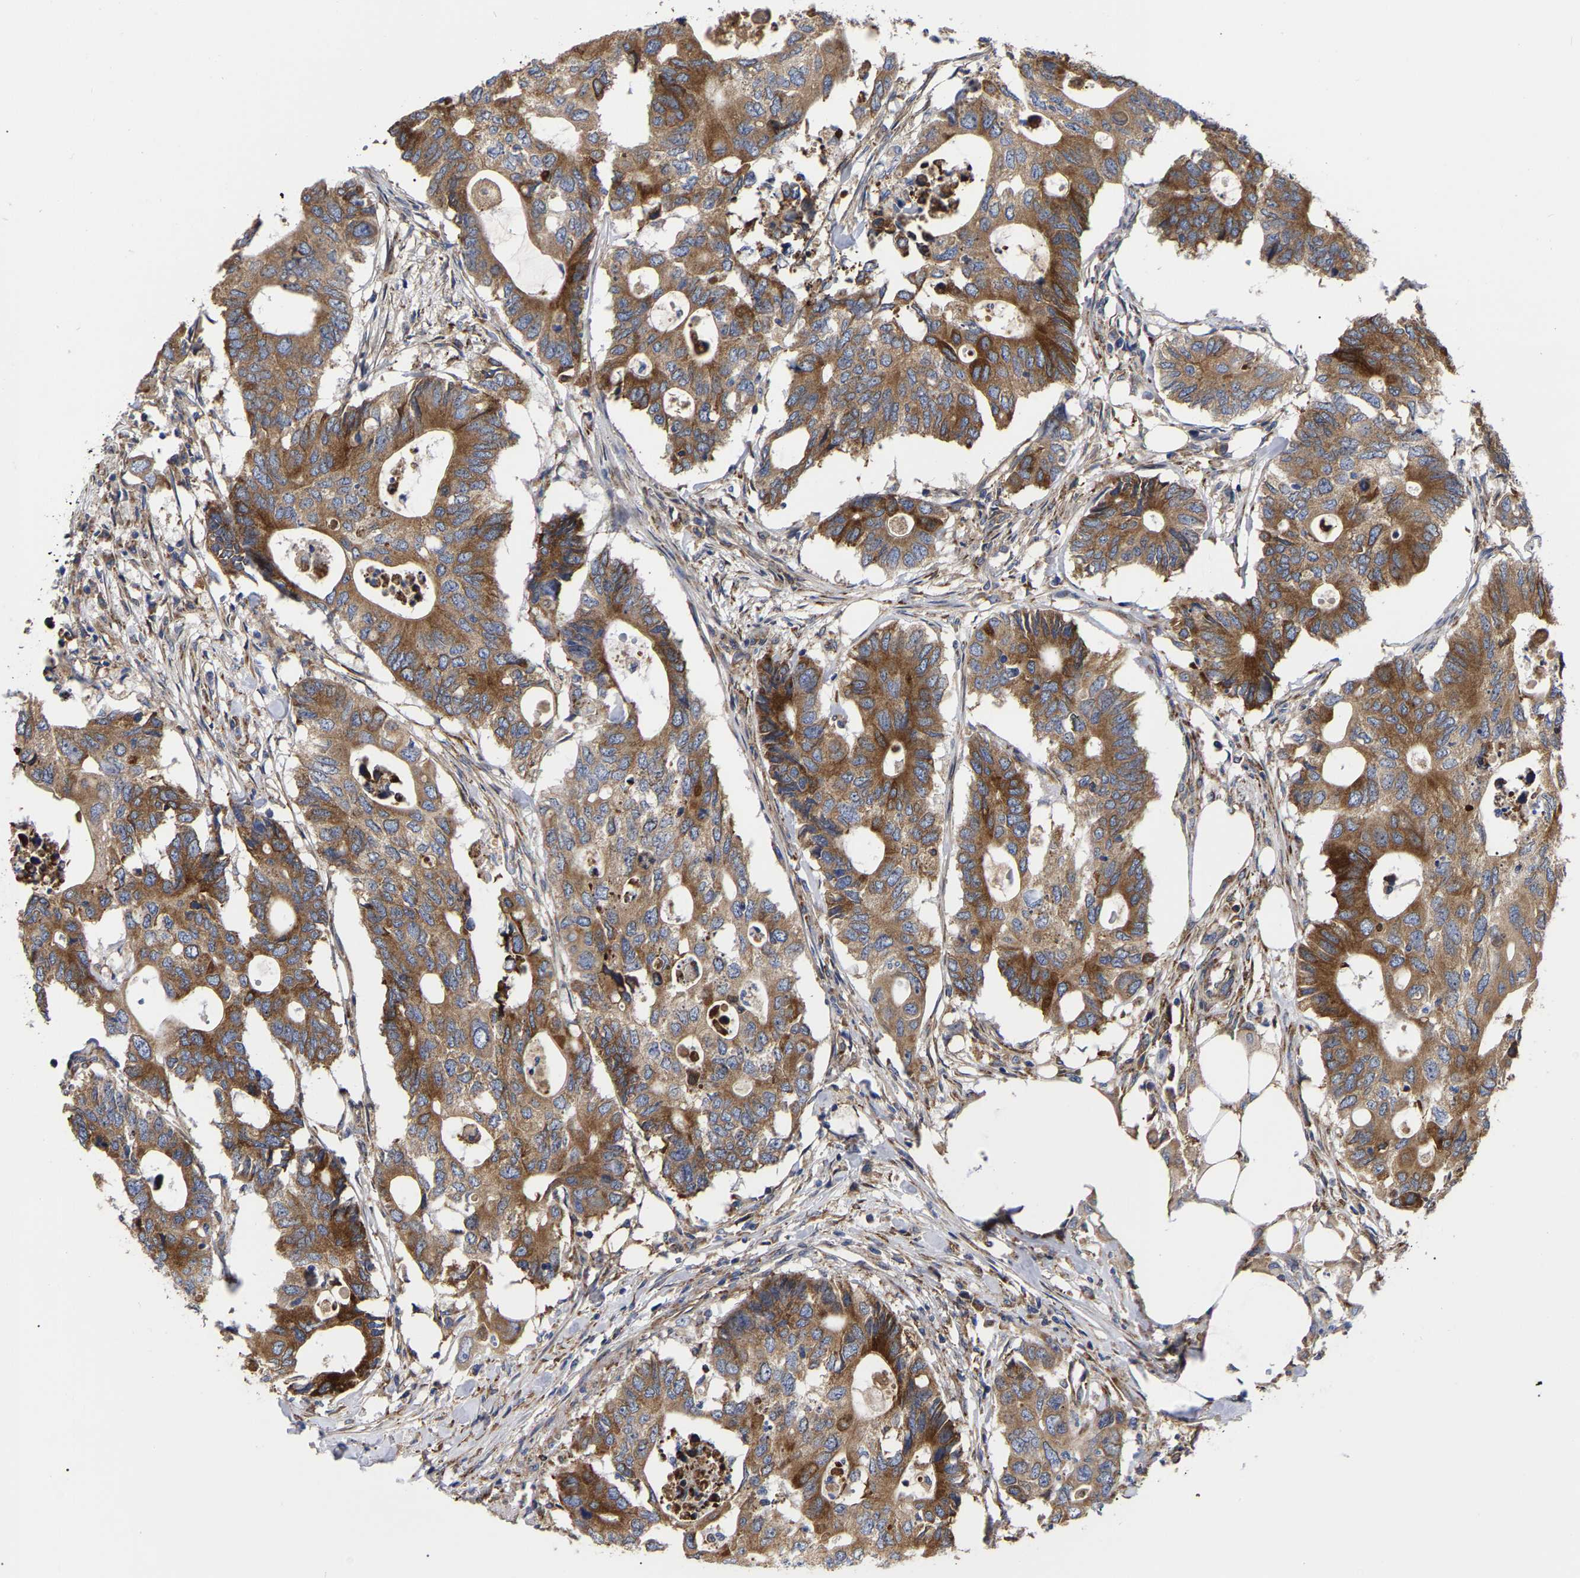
{"staining": {"intensity": "strong", "quantity": ">75%", "location": "cytoplasmic/membranous"}, "tissue": "colorectal cancer", "cell_type": "Tumor cells", "image_type": "cancer", "snomed": [{"axis": "morphology", "description": "Adenocarcinoma, NOS"}, {"axis": "topography", "description": "Colon"}], "caption": "IHC image of neoplastic tissue: human colorectal cancer stained using immunohistochemistry (IHC) demonstrates high levels of strong protein expression localized specifically in the cytoplasmic/membranous of tumor cells, appearing as a cytoplasmic/membranous brown color.", "gene": "CFAP298", "patient": {"sex": "male", "age": 71}}